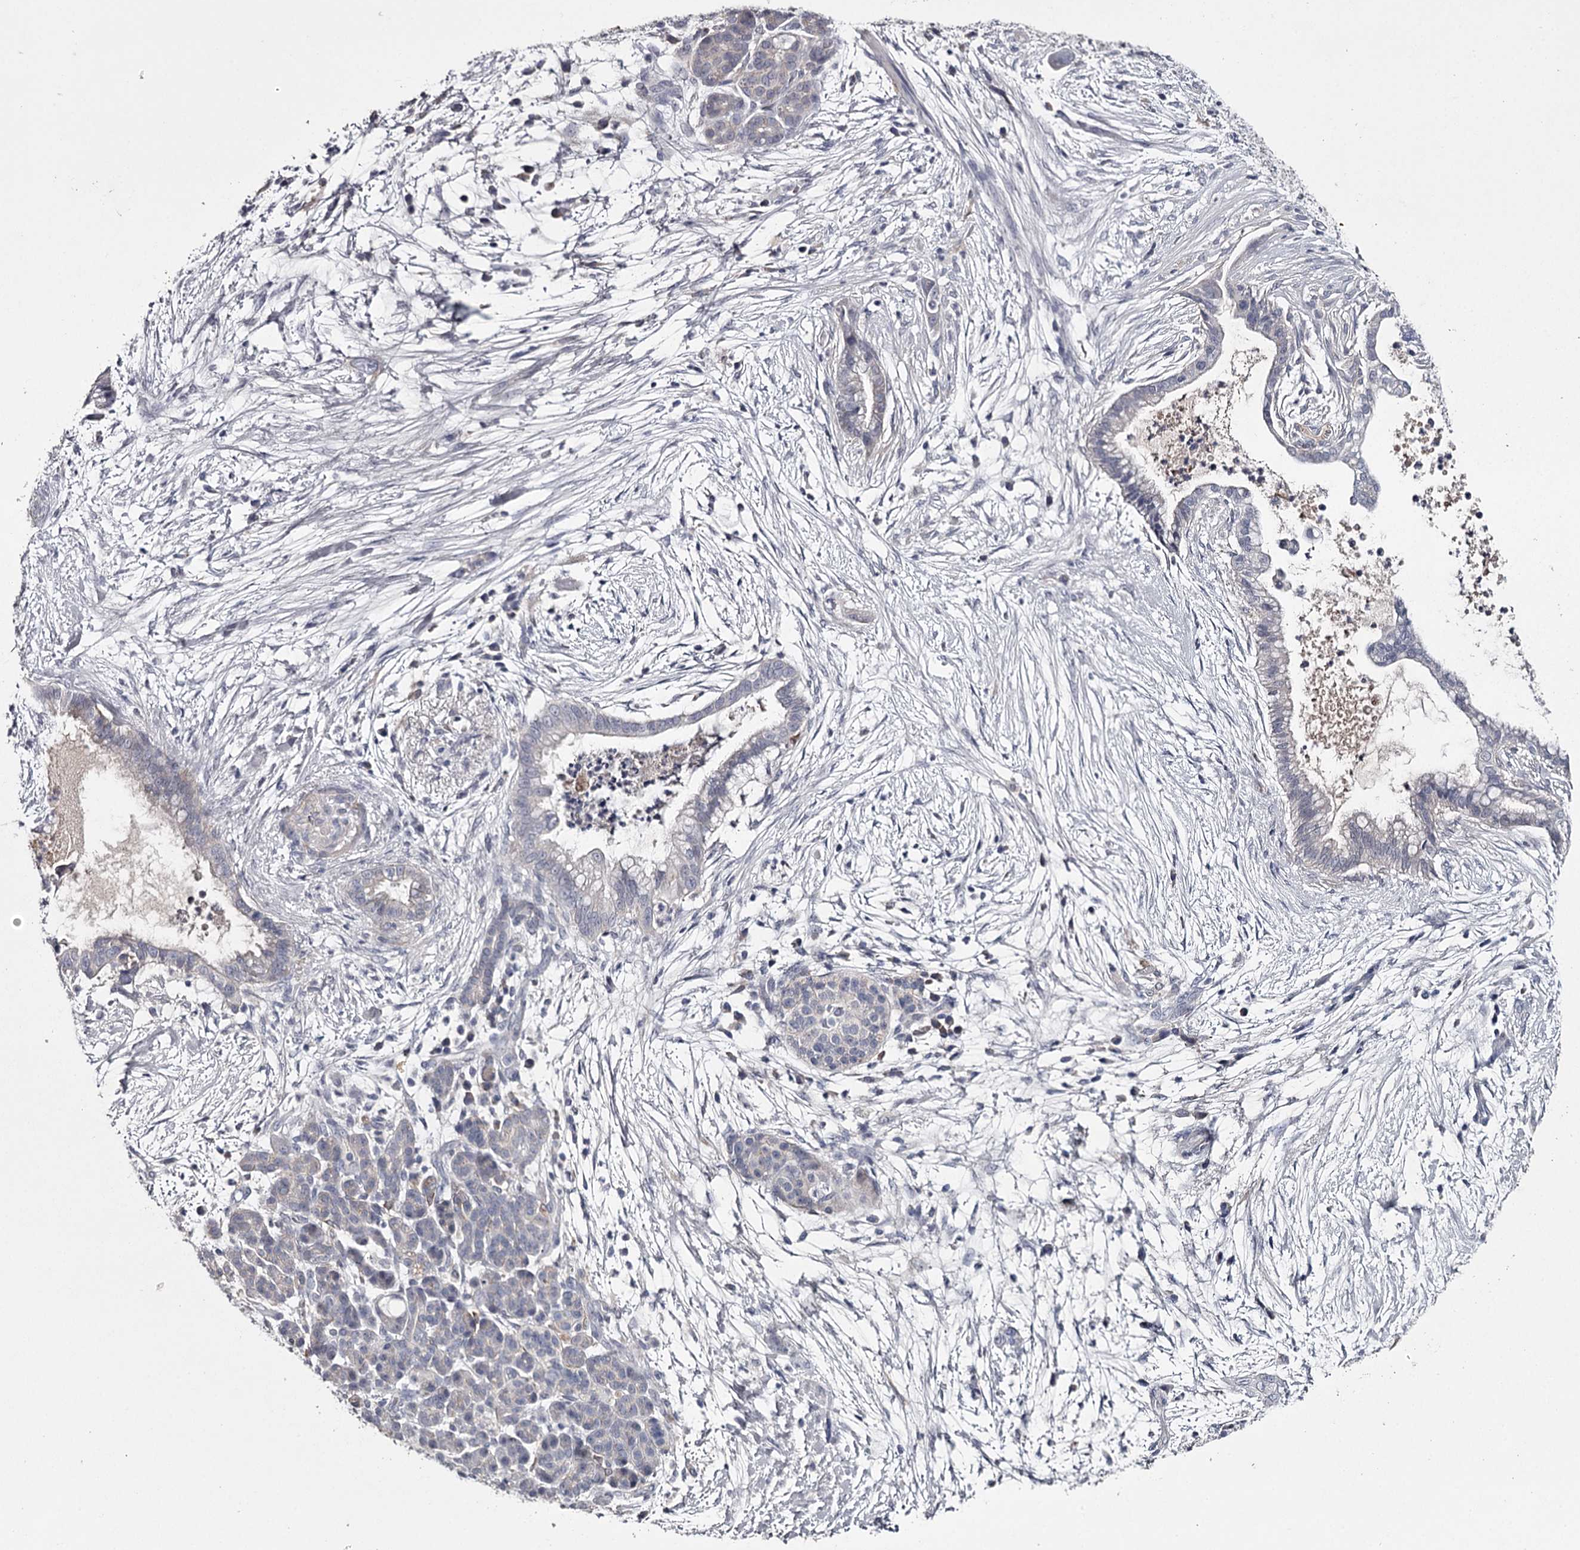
{"staining": {"intensity": "negative", "quantity": "none", "location": "none"}, "tissue": "pancreatic cancer", "cell_type": "Tumor cells", "image_type": "cancer", "snomed": [{"axis": "morphology", "description": "Adenocarcinoma, NOS"}, {"axis": "topography", "description": "Pancreas"}], "caption": "This is an IHC image of human pancreatic adenocarcinoma. There is no positivity in tumor cells.", "gene": "FDXACB1", "patient": {"sex": "male", "age": 59}}